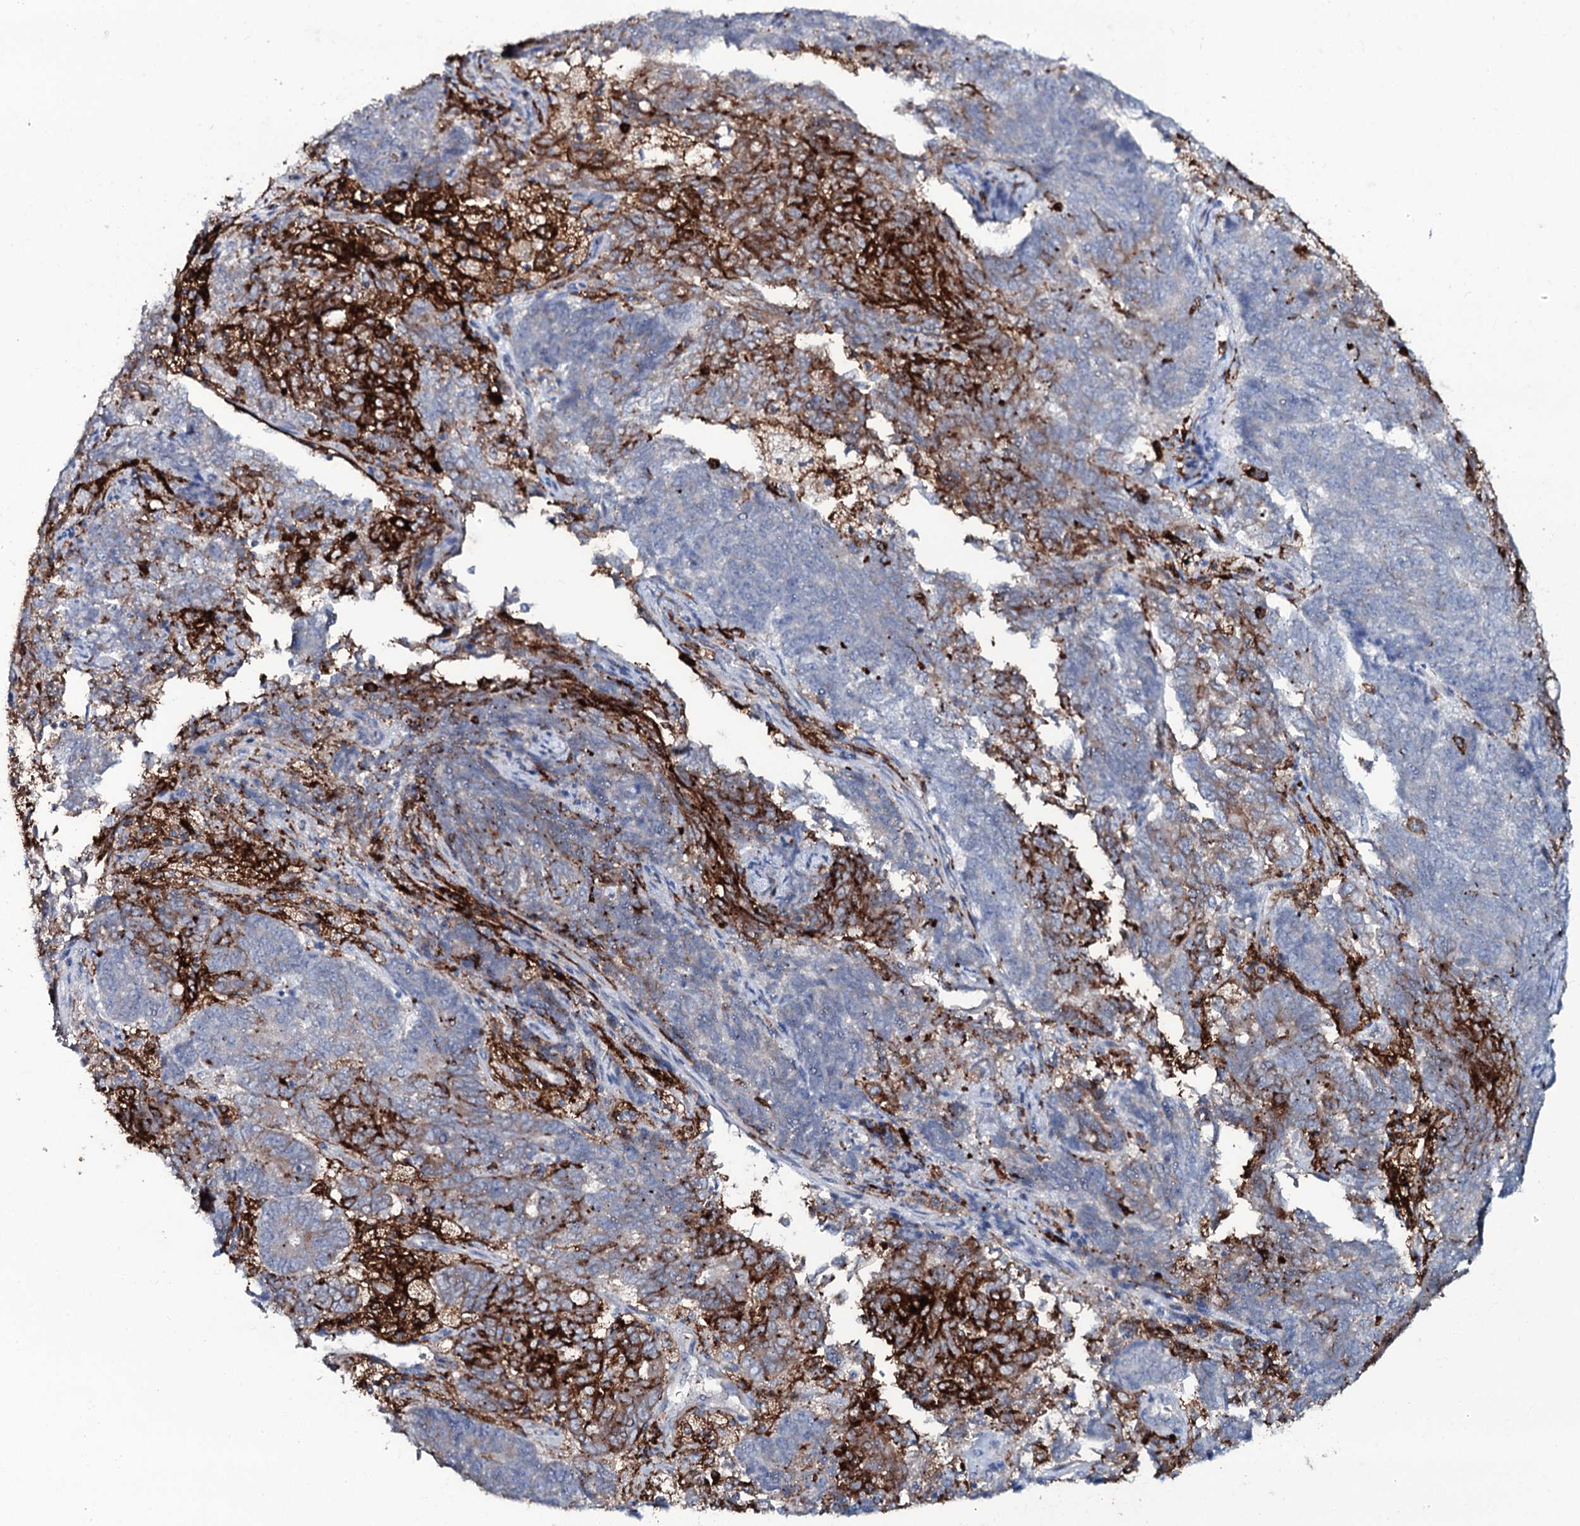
{"staining": {"intensity": "strong", "quantity": "<25%", "location": "cytoplasmic/membranous"}, "tissue": "endometrial cancer", "cell_type": "Tumor cells", "image_type": "cancer", "snomed": [{"axis": "morphology", "description": "Adenocarcinoma, NOS"}, {"axis": "topography", "description": "Endometrium"}], "caption": "An IHC photomicrograph of tumor tissue is shown. Protein staining in brown highlights strong cytoplasmic/membranous positivity in adenocarcinoma (endometrial) within tumor cells.", "gene": "OSBPL2", "patient": {"sex": "female", "age": 80}}